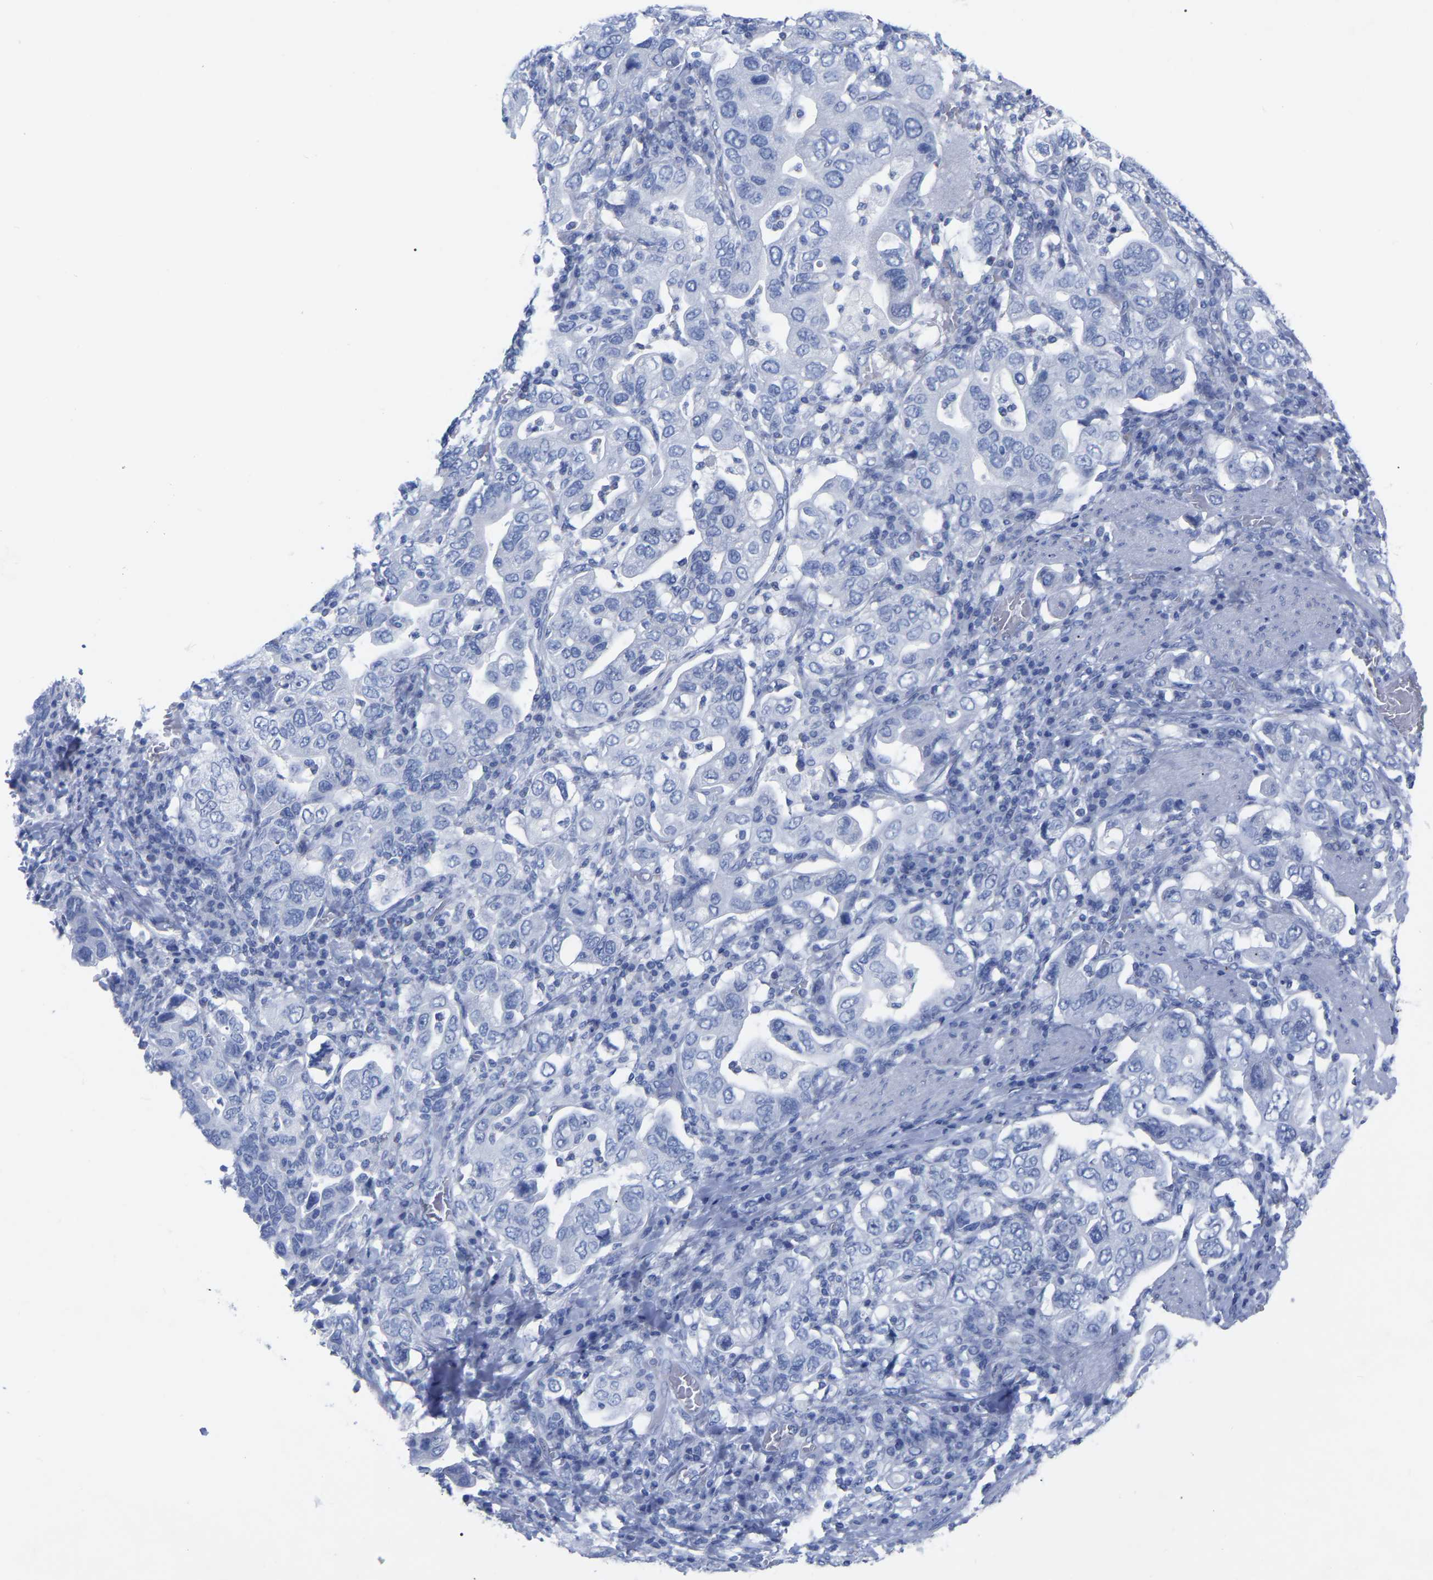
{"staining": {"intensity": "negative", "quantity": "none", "location": "none"}, "tissue": "stomach cancer", "cell_type": "Tumor cells", "image_type": "cancer", "snomed": [{"axis": "morphology", "description": "Adenocarcinoma, NOS"}, {"axis": "topography", "description": "Stomach, upper"}], "caption": "Tumor cells show no significant protein staining in stomach cancer (adenocarcinoma). Nuclei are stained in blue.", "gene": "HAPLN1", "patient": {"sex": "male", "age": 62}}